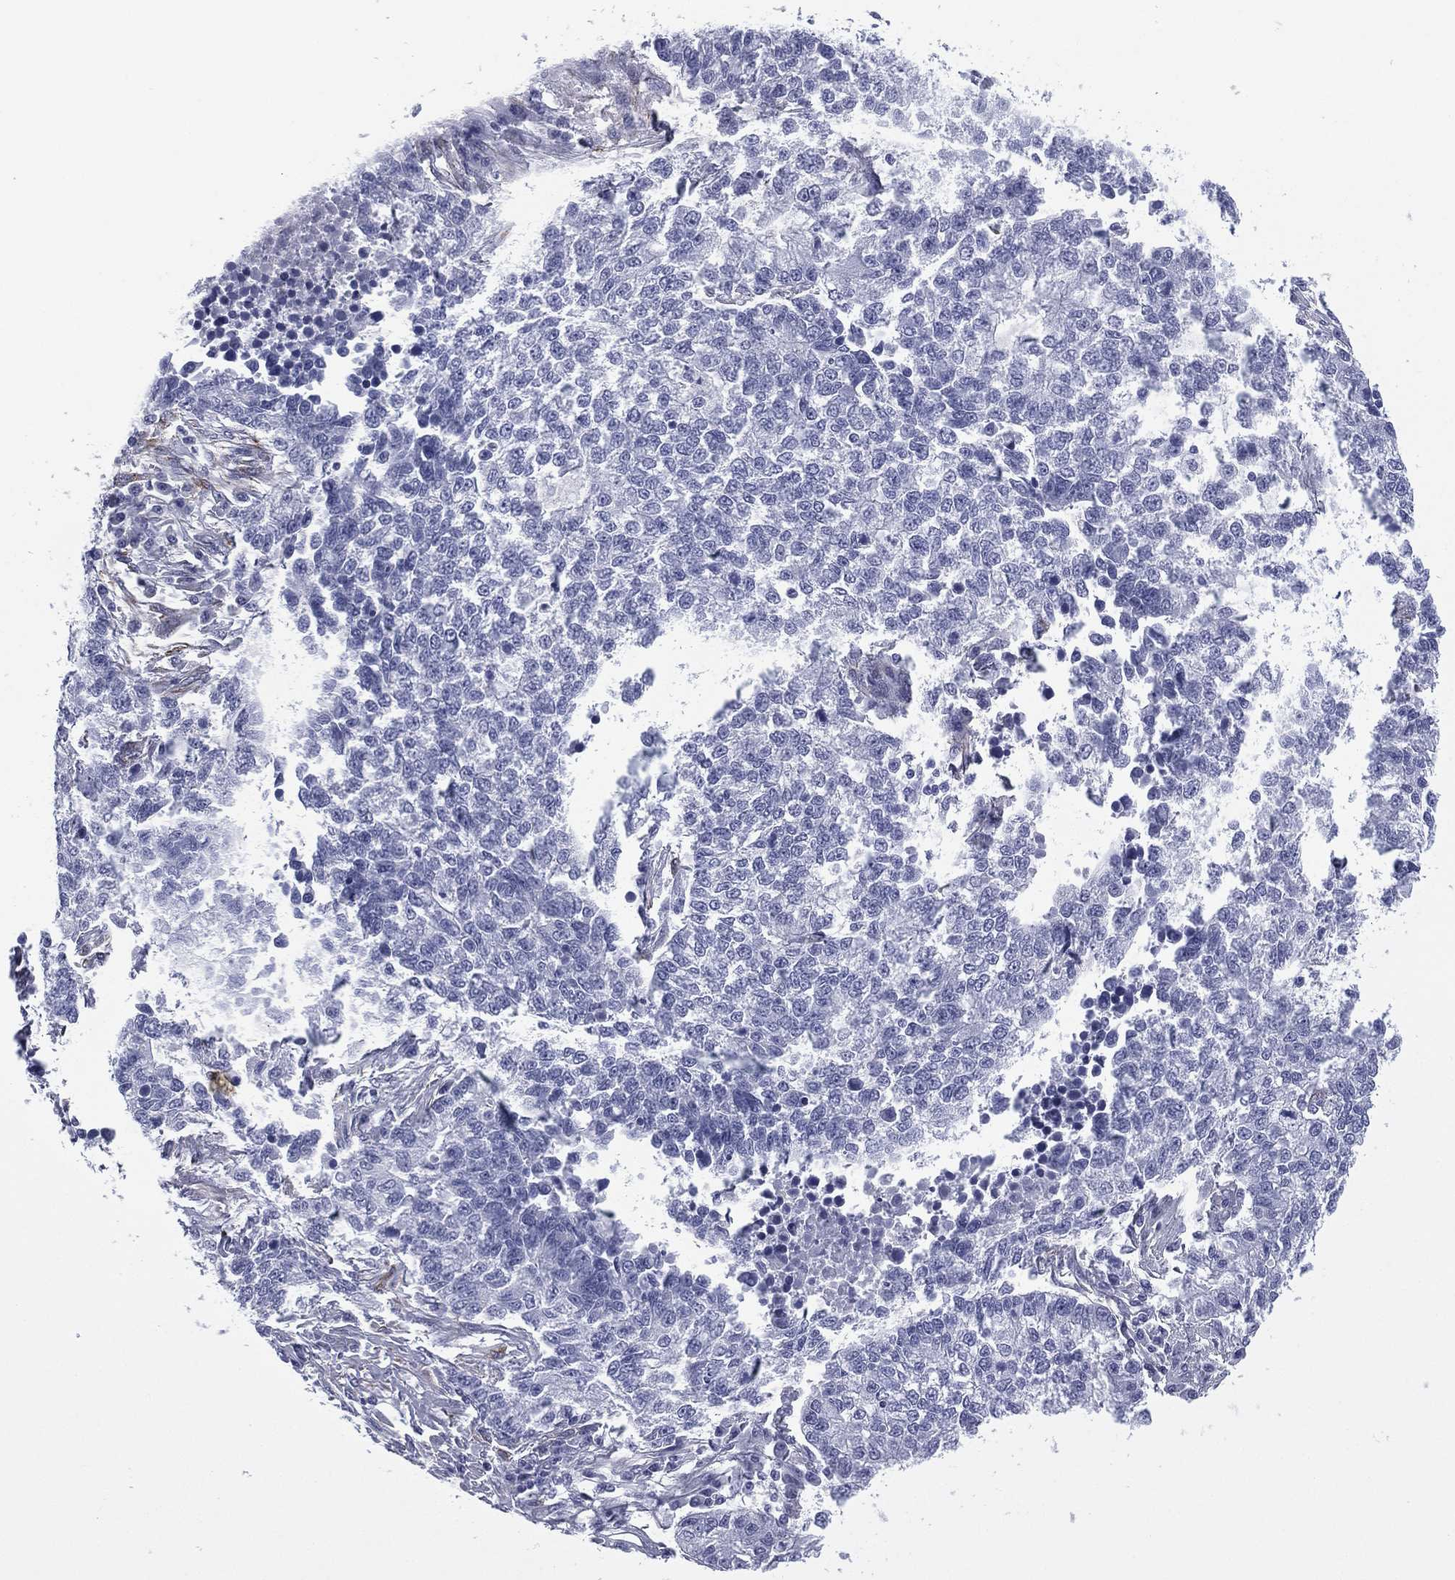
{"staining": {"intensity": "negative", "quantity": "none", "location": "none"}, "tissue": "lung cancer", "cell_type": "Tumor cells", "image_type": "cancer", "snomed": [{"axis": "morphology", "description": "Adenocarcinoma, NOS"}, {"axis": "topography", "description": "Lung"}], "caption": "Lung cancer was stained to show a protein in brown. There is no significant positivity in tumor cells.", "gene": "CAVIN3", "patient": {"sex": "male", "age": 57}}